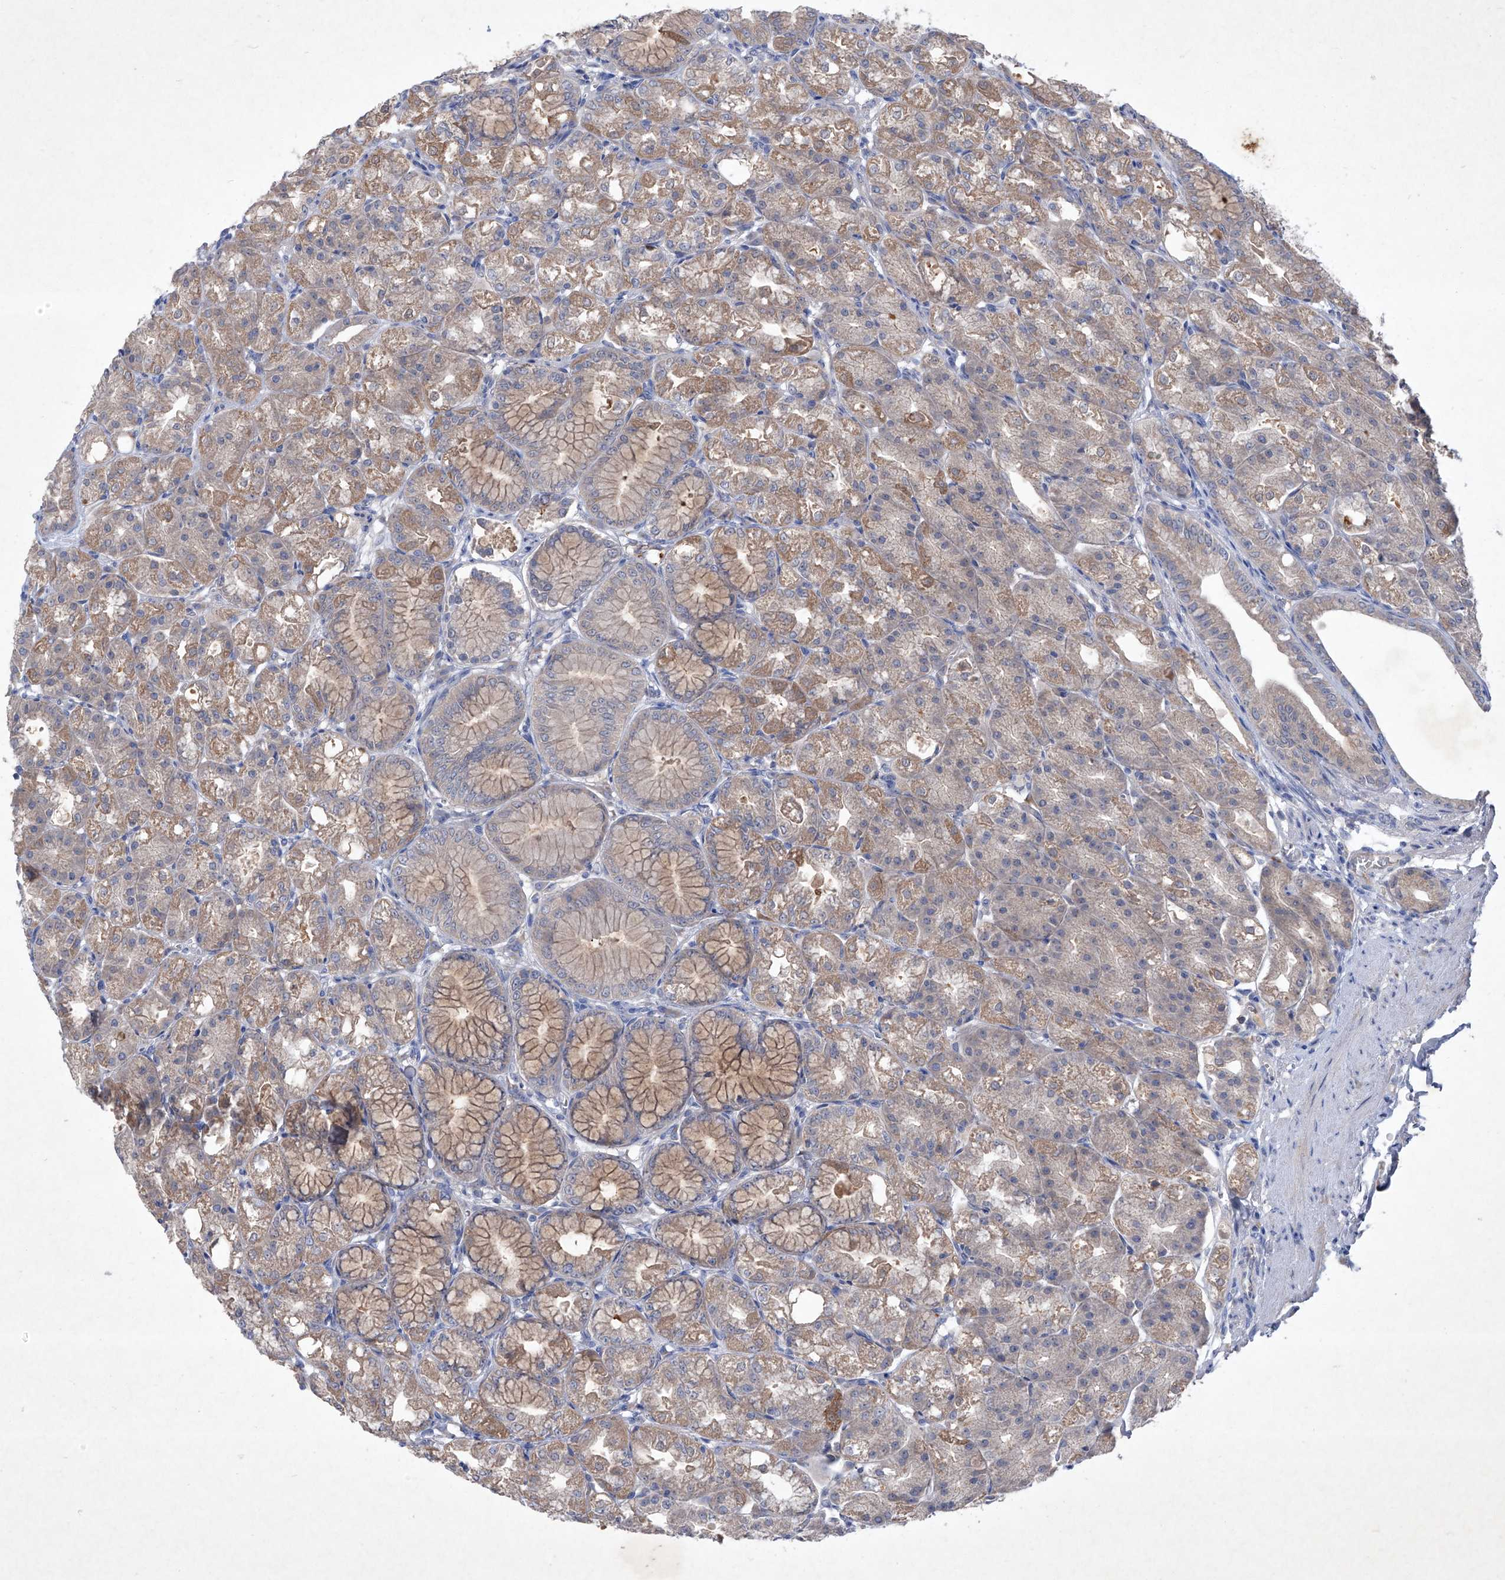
{"staining": {"intensity": "weak", "quantity": ">75%", "location": "cytoplasmic/membranous"}, "tissue": "stomach", "cell_type": "Glandular cells", "image_type": "normal", "snomed": [{"axis": "morphology", "description": "Normal tissue, NOS"}, {"axis": "topography", "description": "Stomach, lower"}], "caption": "The histopathology image demonstrates immunohistochemical staining of normal stomach. There is weak cytoplasmic/membranous staining is appreciated in about >75% of glandular cells. (IHC, brightfield microscopy, high magnification).", "gene": "SBK2", "patient": {"sex": "male", "age": 71}}